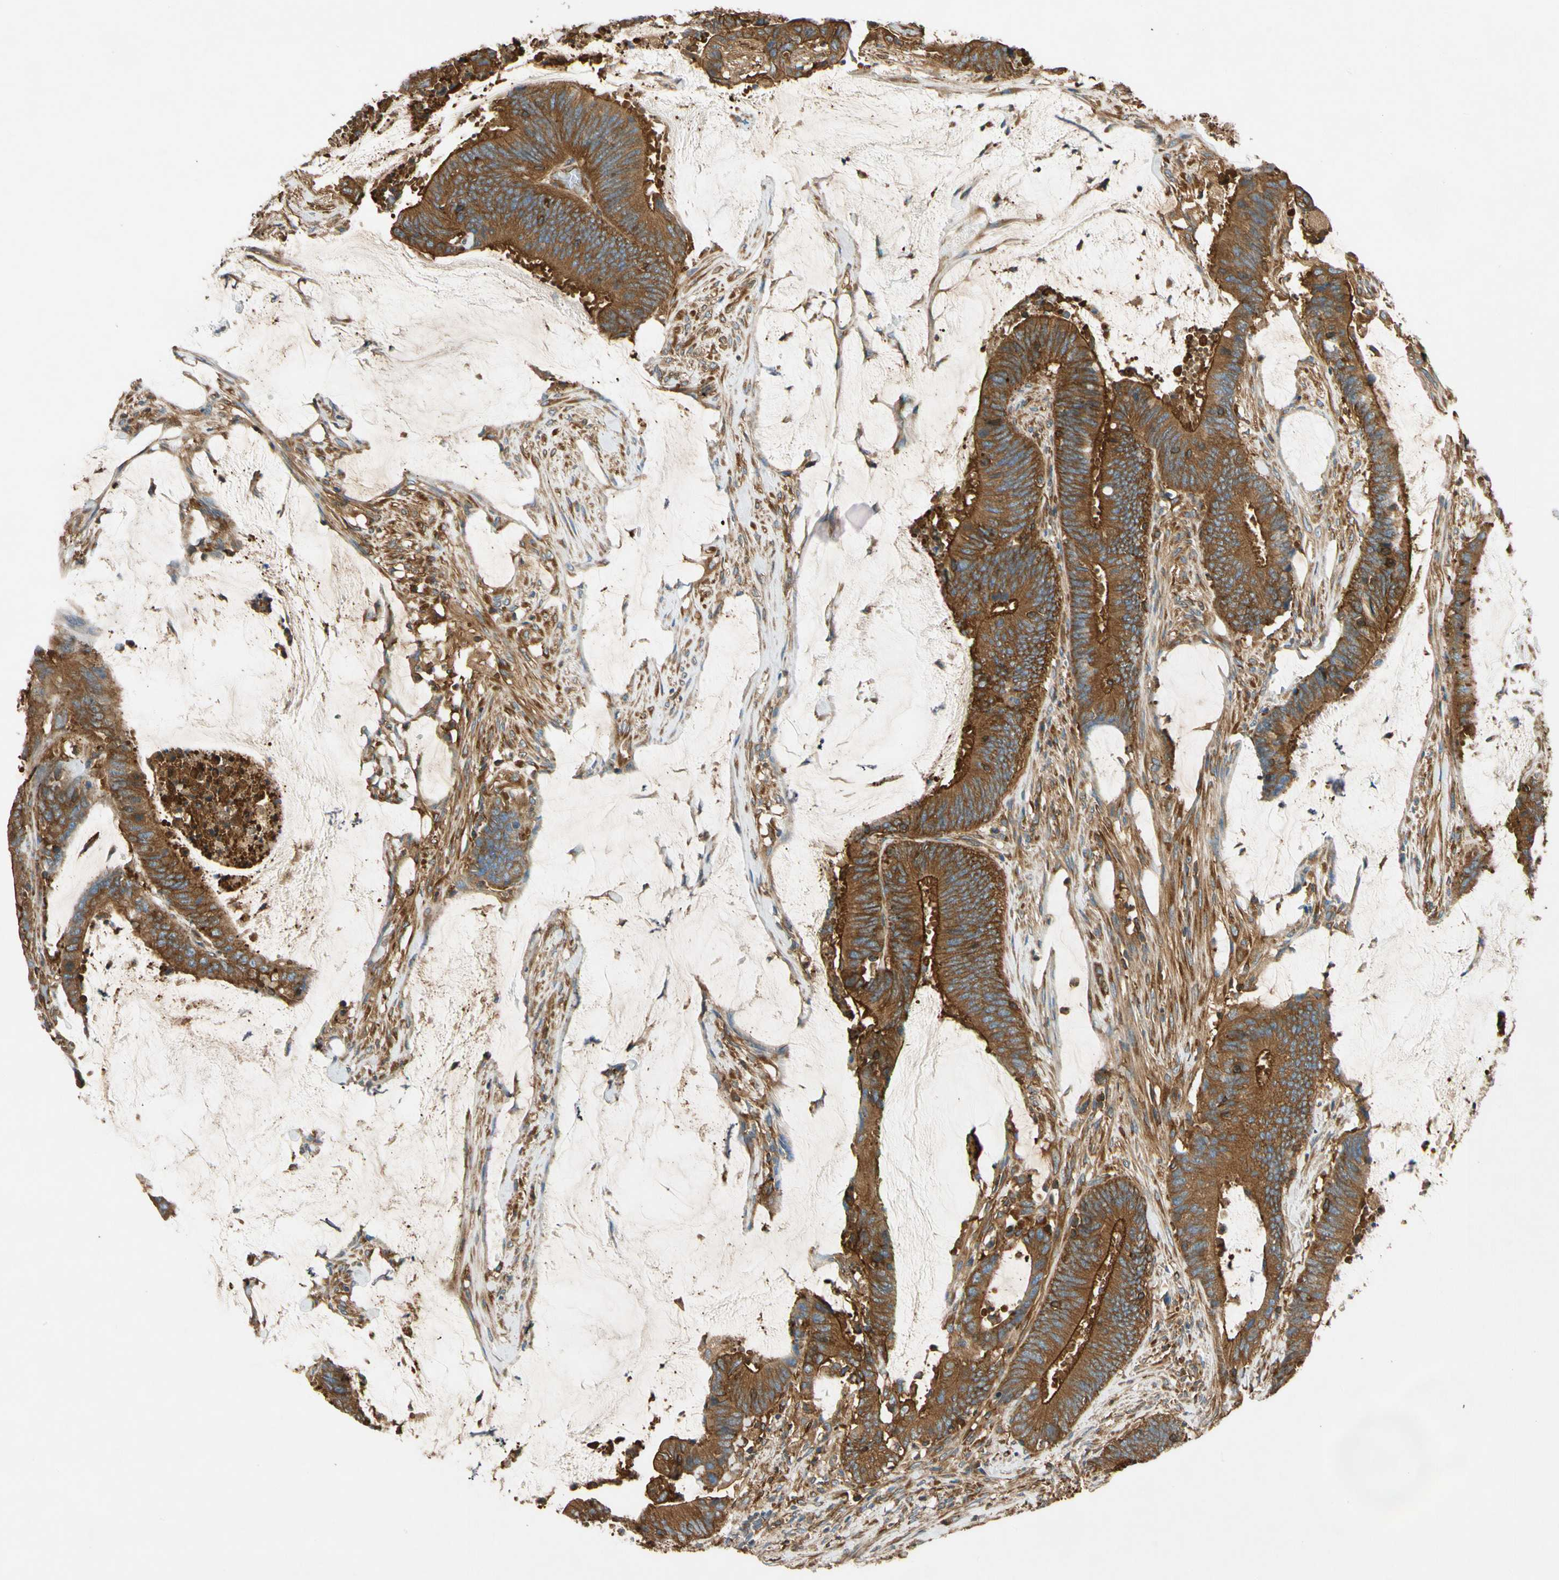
{"staining": {"intensity": "strong", "quantity": ">75%", "location": "cytoplasmic/membranous"}, "tissue": "colorectal cancer", "cell_type": "Tumor cells", "image_type": "cancer", "snomed": [{"axis": "morphology", "description": "Adenocarcinoma, NOS"}, {"axis": "topography", "description": "Rectum"}], "caption": "An IHC micrograph of tumor tissue is shown. Protein staining in brown labels strong cytoplasmic/membranous positivity in colorectal cancer (adenocarcinoma) within tumor cells.", "gene": "TCP11L1", "patient": {"sex": "female", "age": 66}}